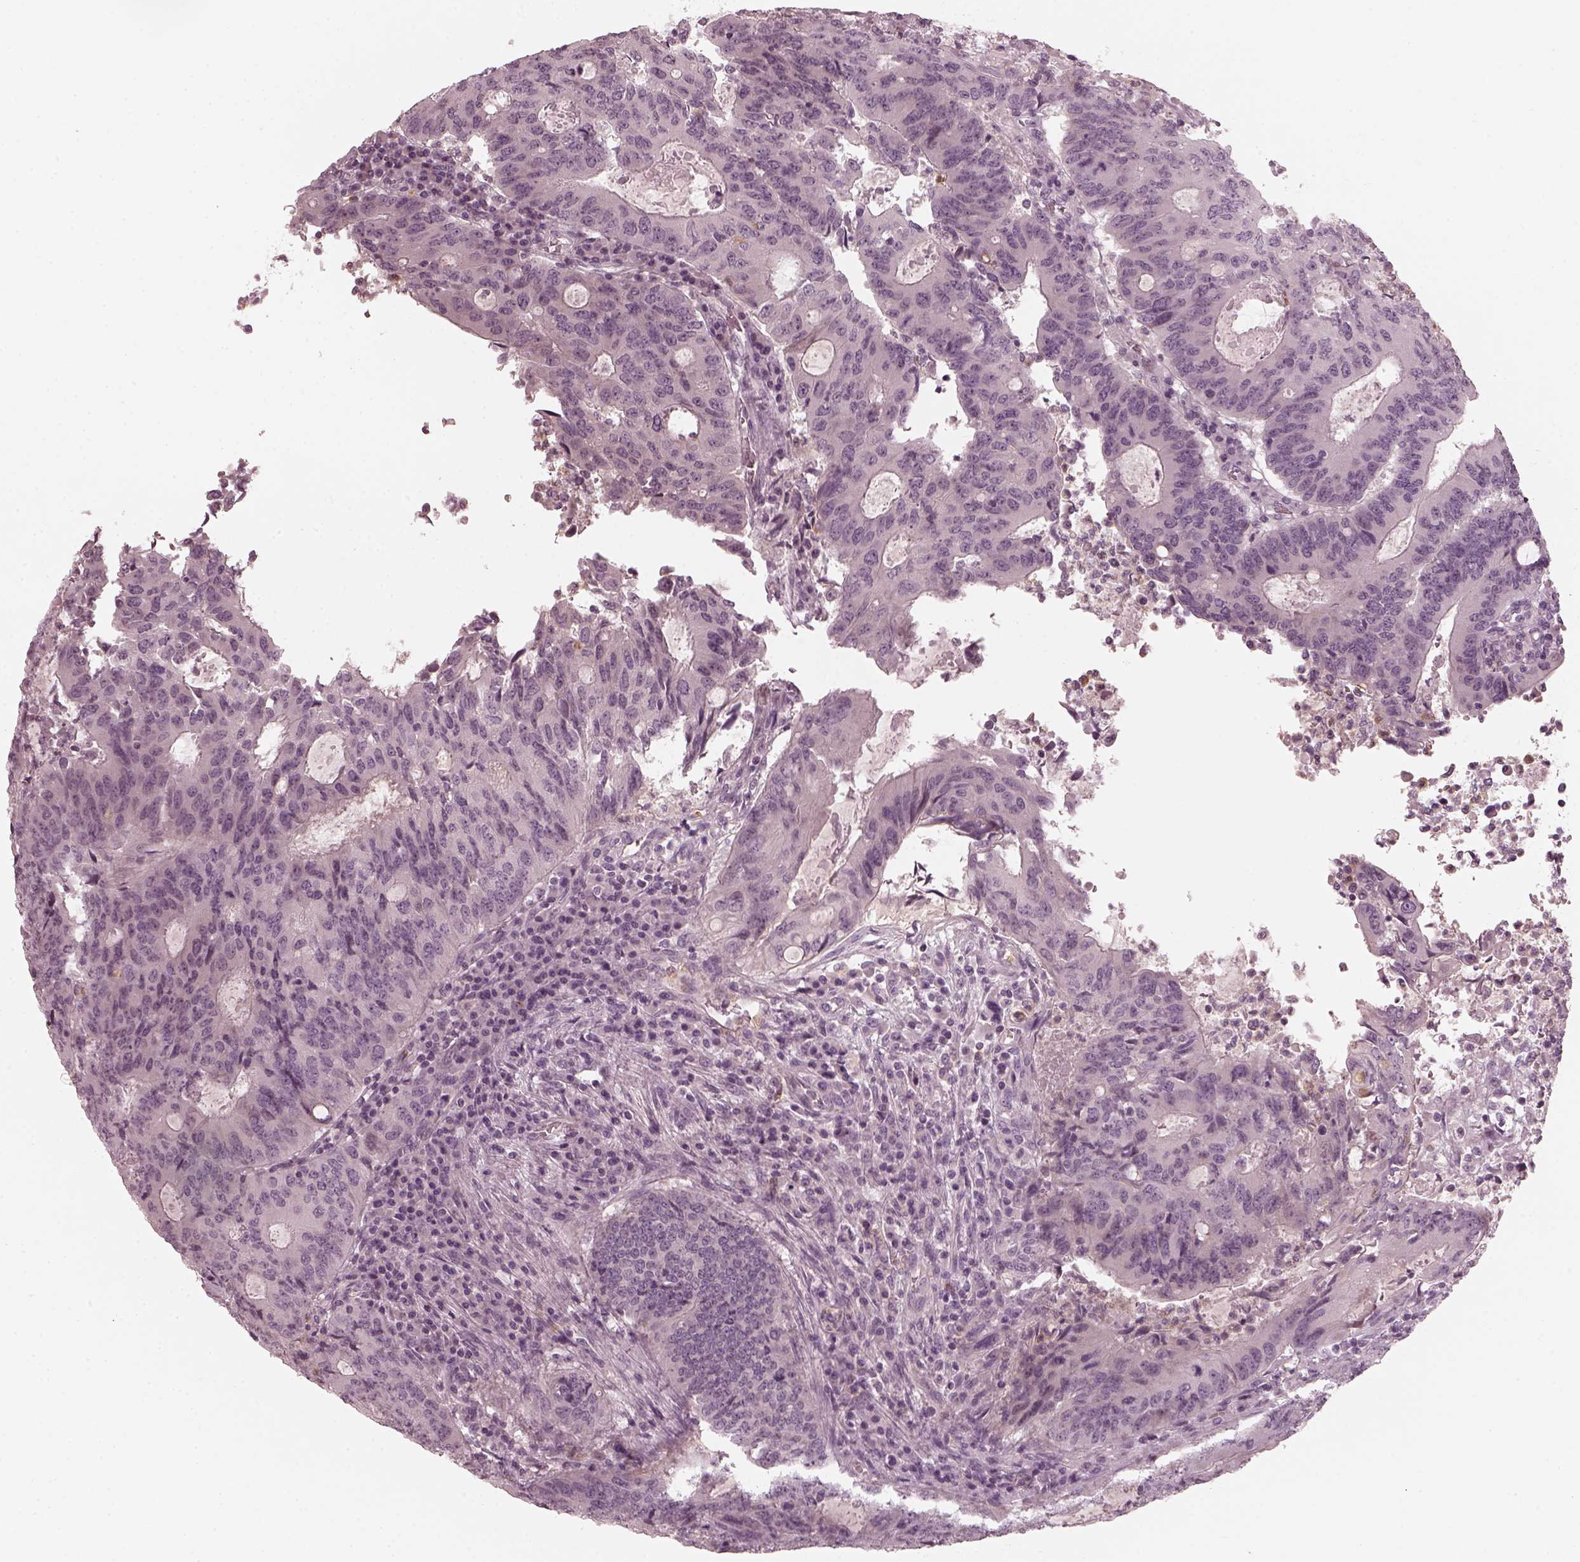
{"staining": {"intensity": "negative", "quantity": "none", "location": "none"}, "tissue": "colorectal cancer", "cell_type": "Tumor cells", "image_type": "cancer", "snomed": [{"axis": "morphology", "description": "Adenocarcinoma, NOS"}, {"axis": "topography", "description": "Colon"}], "caption": "The histopathology image reveals no staining of tumor cells in colorectal cancer (adenocarcinoma).", "gene": "CHIT1", "patient": {"sex": "male", "age": 67}}